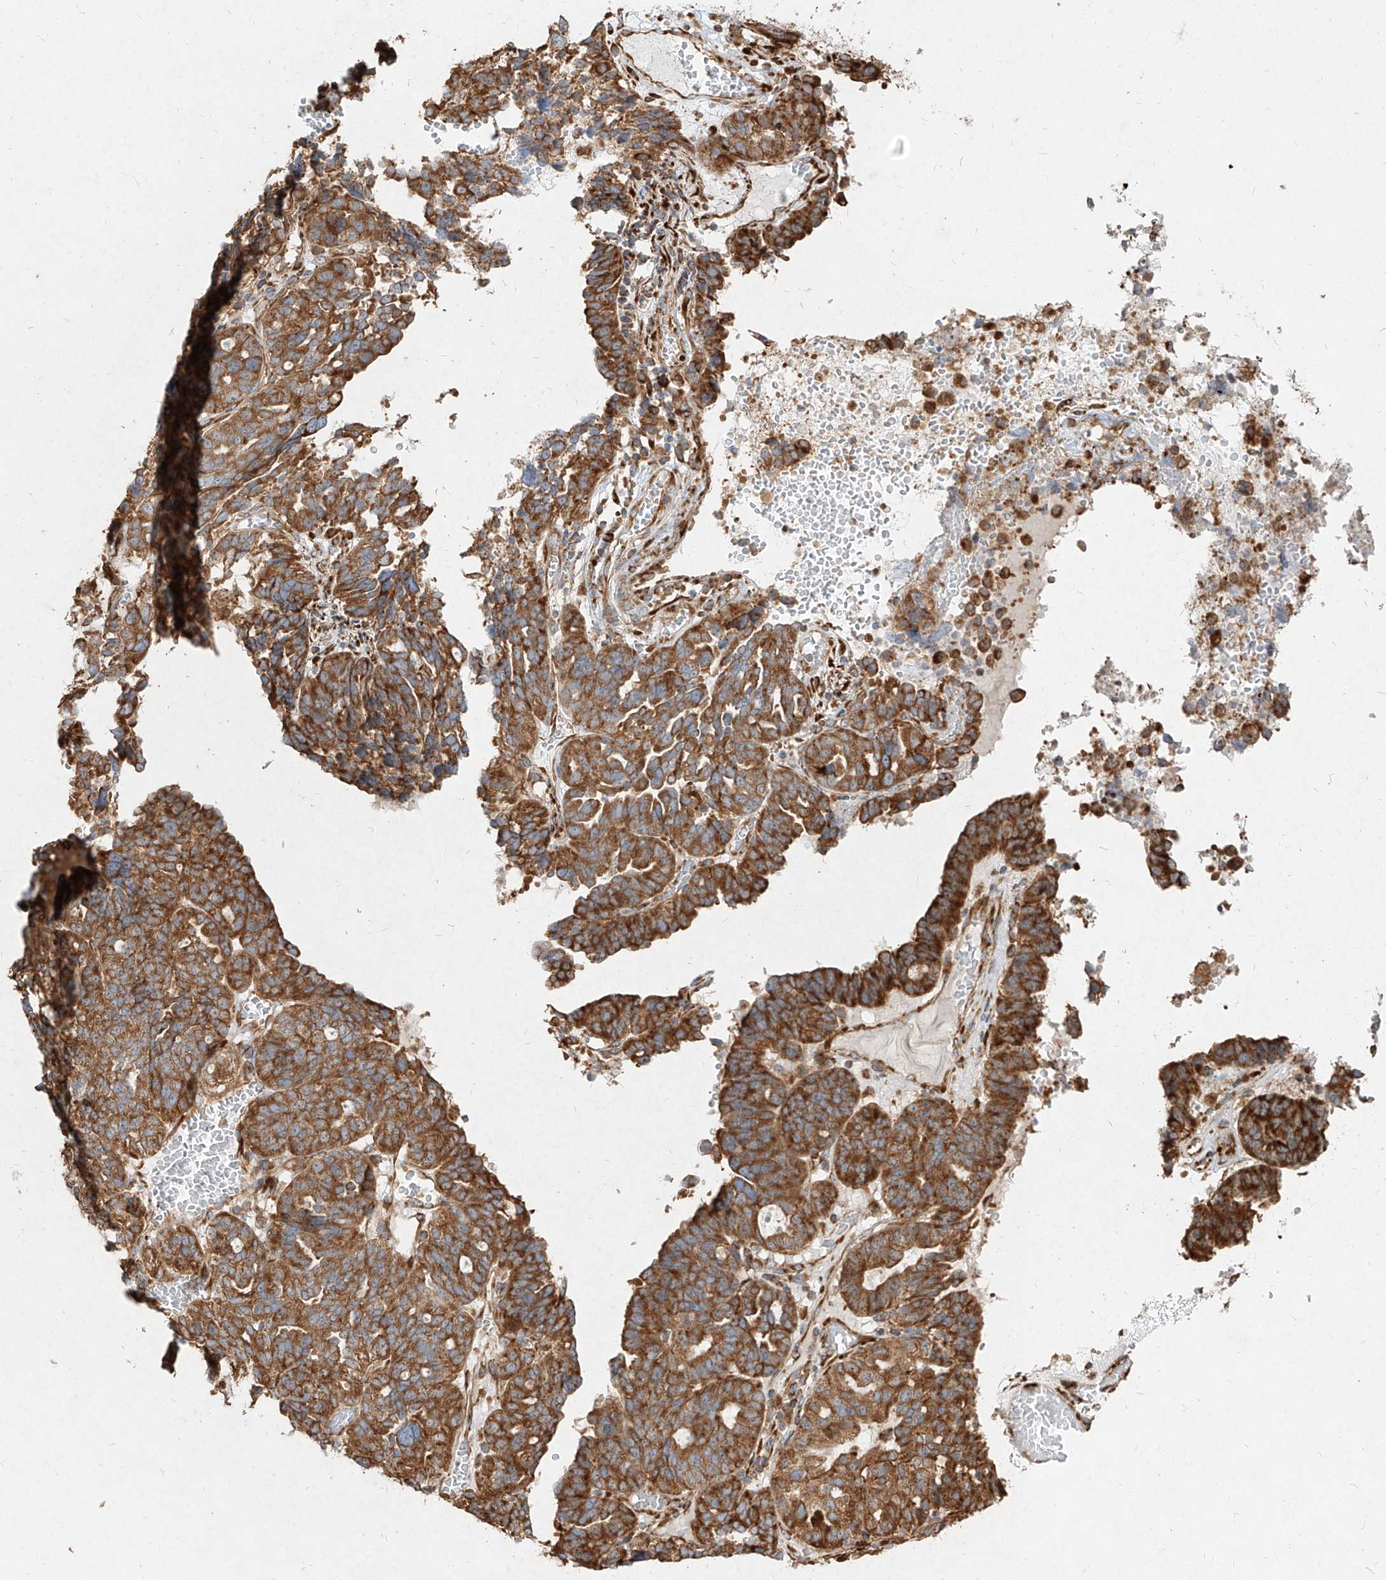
{"staining": {"intensity": "strong", "quantity": ">75%", "location": "cytoplasmic/membranous"}, "tissue": "ovarian cancer", "cell_type": "Tumor cells", "image_type": "cancer", "snomed": [{"axis": "morphology", "description": "Cystadenocarcinoma, serous, NOS"}, {"axis": "topography", "description": "Ovary"}], "caption": "Ovarian cancer (serous cystadenocarcinoma) tissue displays strong cytoplasmic/membranous expression in about >75% of tumor cells", "gene": "RPS25", "patient": {"sex": "female", "age": 59}}